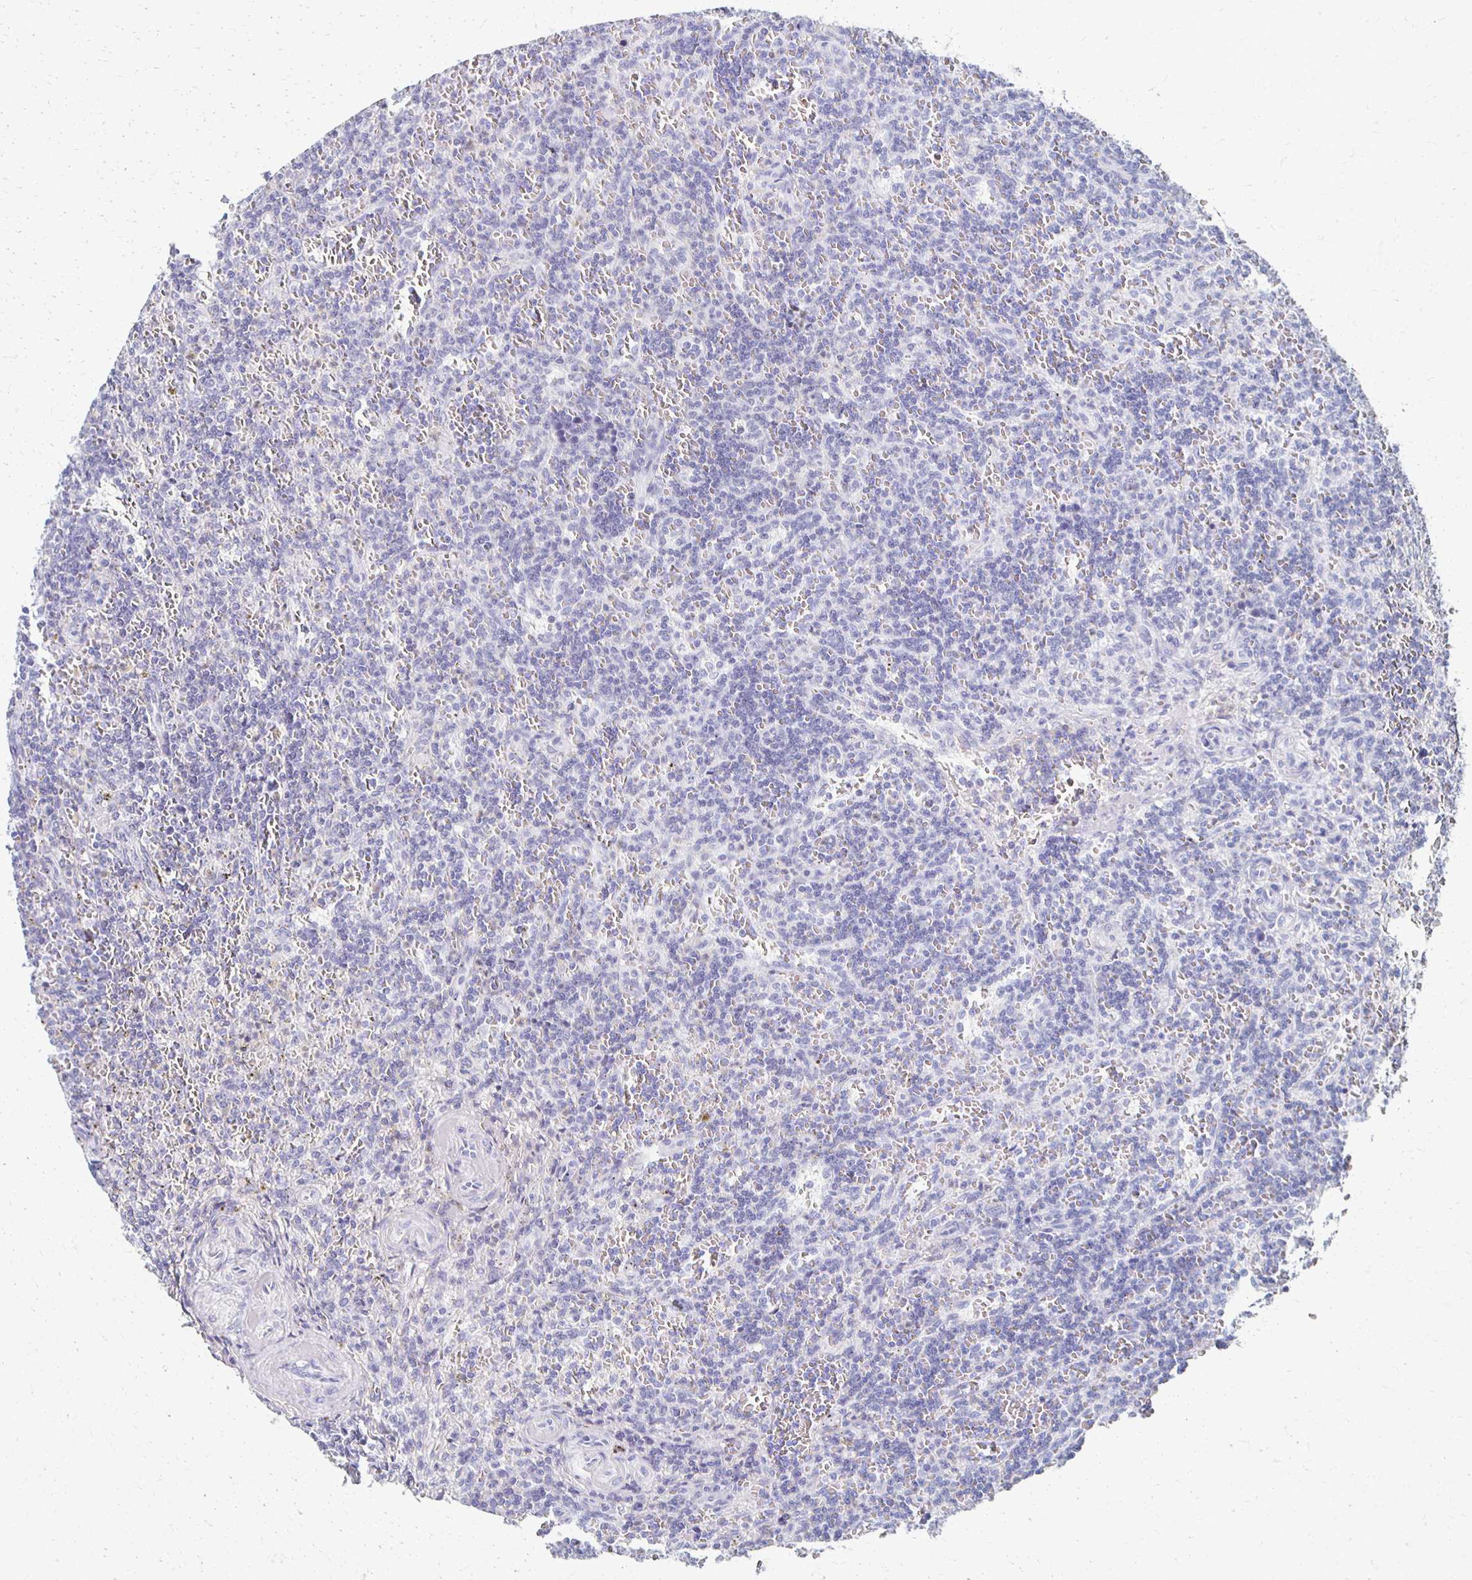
{"staining": {"intensity": "negative", "quantity": "none", "location": "none"}, "tissue": "lymphoma", "cell_type": "Tumor cells", "image_type": "cancer", "snomed": [{"axis": "morphology", "description": "Malignant lymphoma, non-Hodgkin's type, Low grade"}, {"axis": "topography", "description": "Spleen"}], "caption": "Immunohistochemistry of lymphoma displays no positivity in tumor cells.", "gene": "CXCR2", "patient": {"sex": "male", "age": 73}}